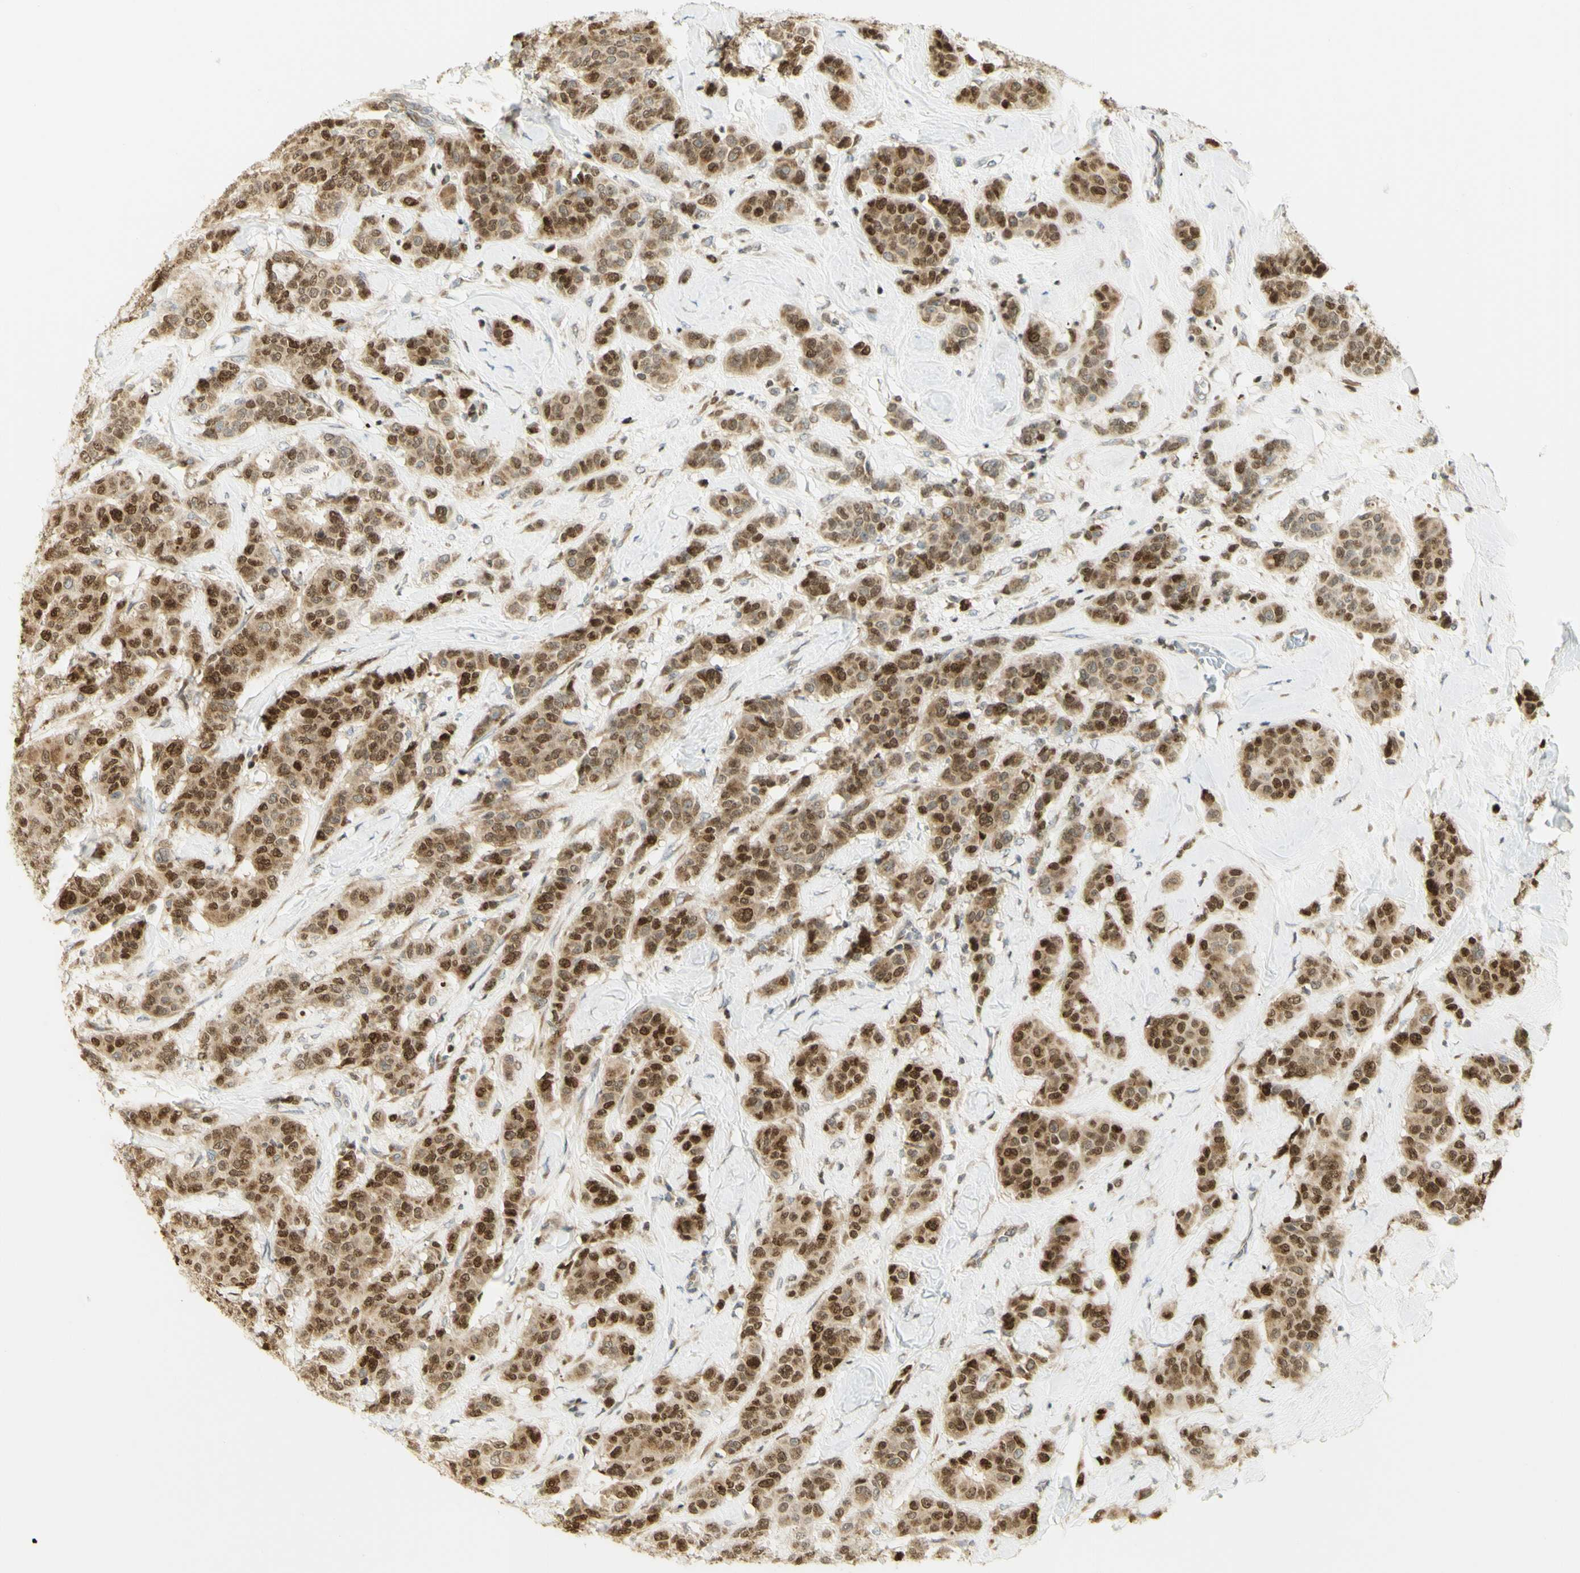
{"staining": {"intensity": "strong", "quantity": "25%-75%", "location": "nuclear"}, "tissue": "breast cancer", "cell_type": "Tumor cells", "image_type": "cancer", "snomed": [{"axis": "morphology", "description": "Normal tissue, NOS"}, {"axis": "morphology", "description": "Duct carcinoma"}, {"axis": "topography", "description": "Breast"}], "caption": "Strong nuclear protein staining is identified in approximately 25%-75% of tumor cells in intraductal carcinoma (breast). (Brightfield microscopy of DAB IHC at high magnification).", "gene": "KIF11", "patient": {"sex": "female", "age": 40}}